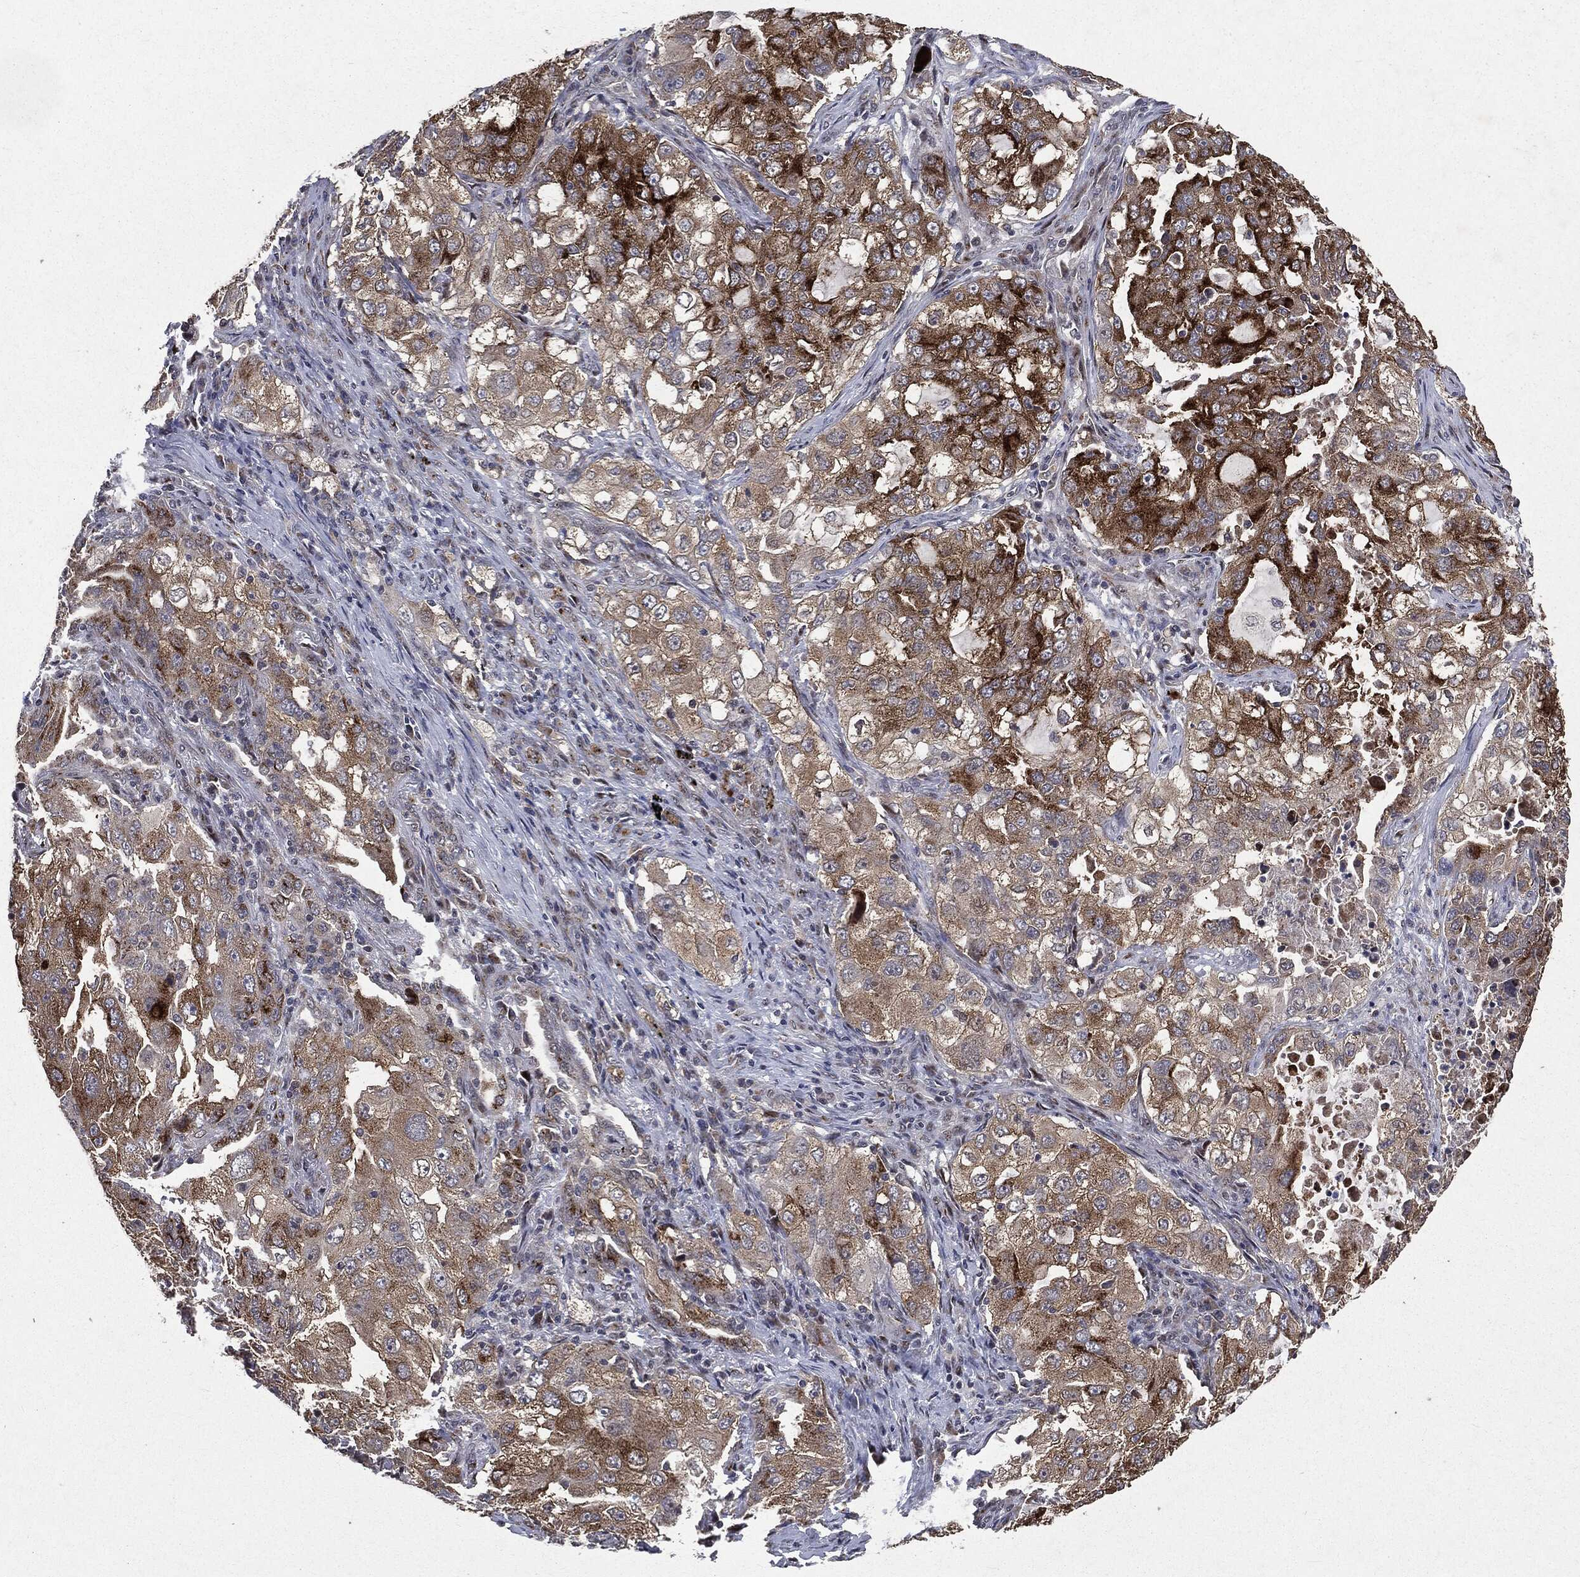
{"staining": {"intensity": "strong", "quantity": "25%-75%", "location": "cytoplasmic/membranous"}, "tissue": "lung cancer", "cell_type": "Tumor cells", "image_type": "cancer", "snomed": [{"axis": "morphology", "description": "Adenocarcinoma, NOS"}, {"axis": "topography", "description": "Lung"}], "caption": "The image exhibits immunohistochemical staining of lung cancer (adenocarcinoma). There is strong cytoplasmic/membranous expression is appreciated in about 25%-75% of tumor cells.", "gene": "PLPPR2", "patient": {"sex": "female", "age": 61}}